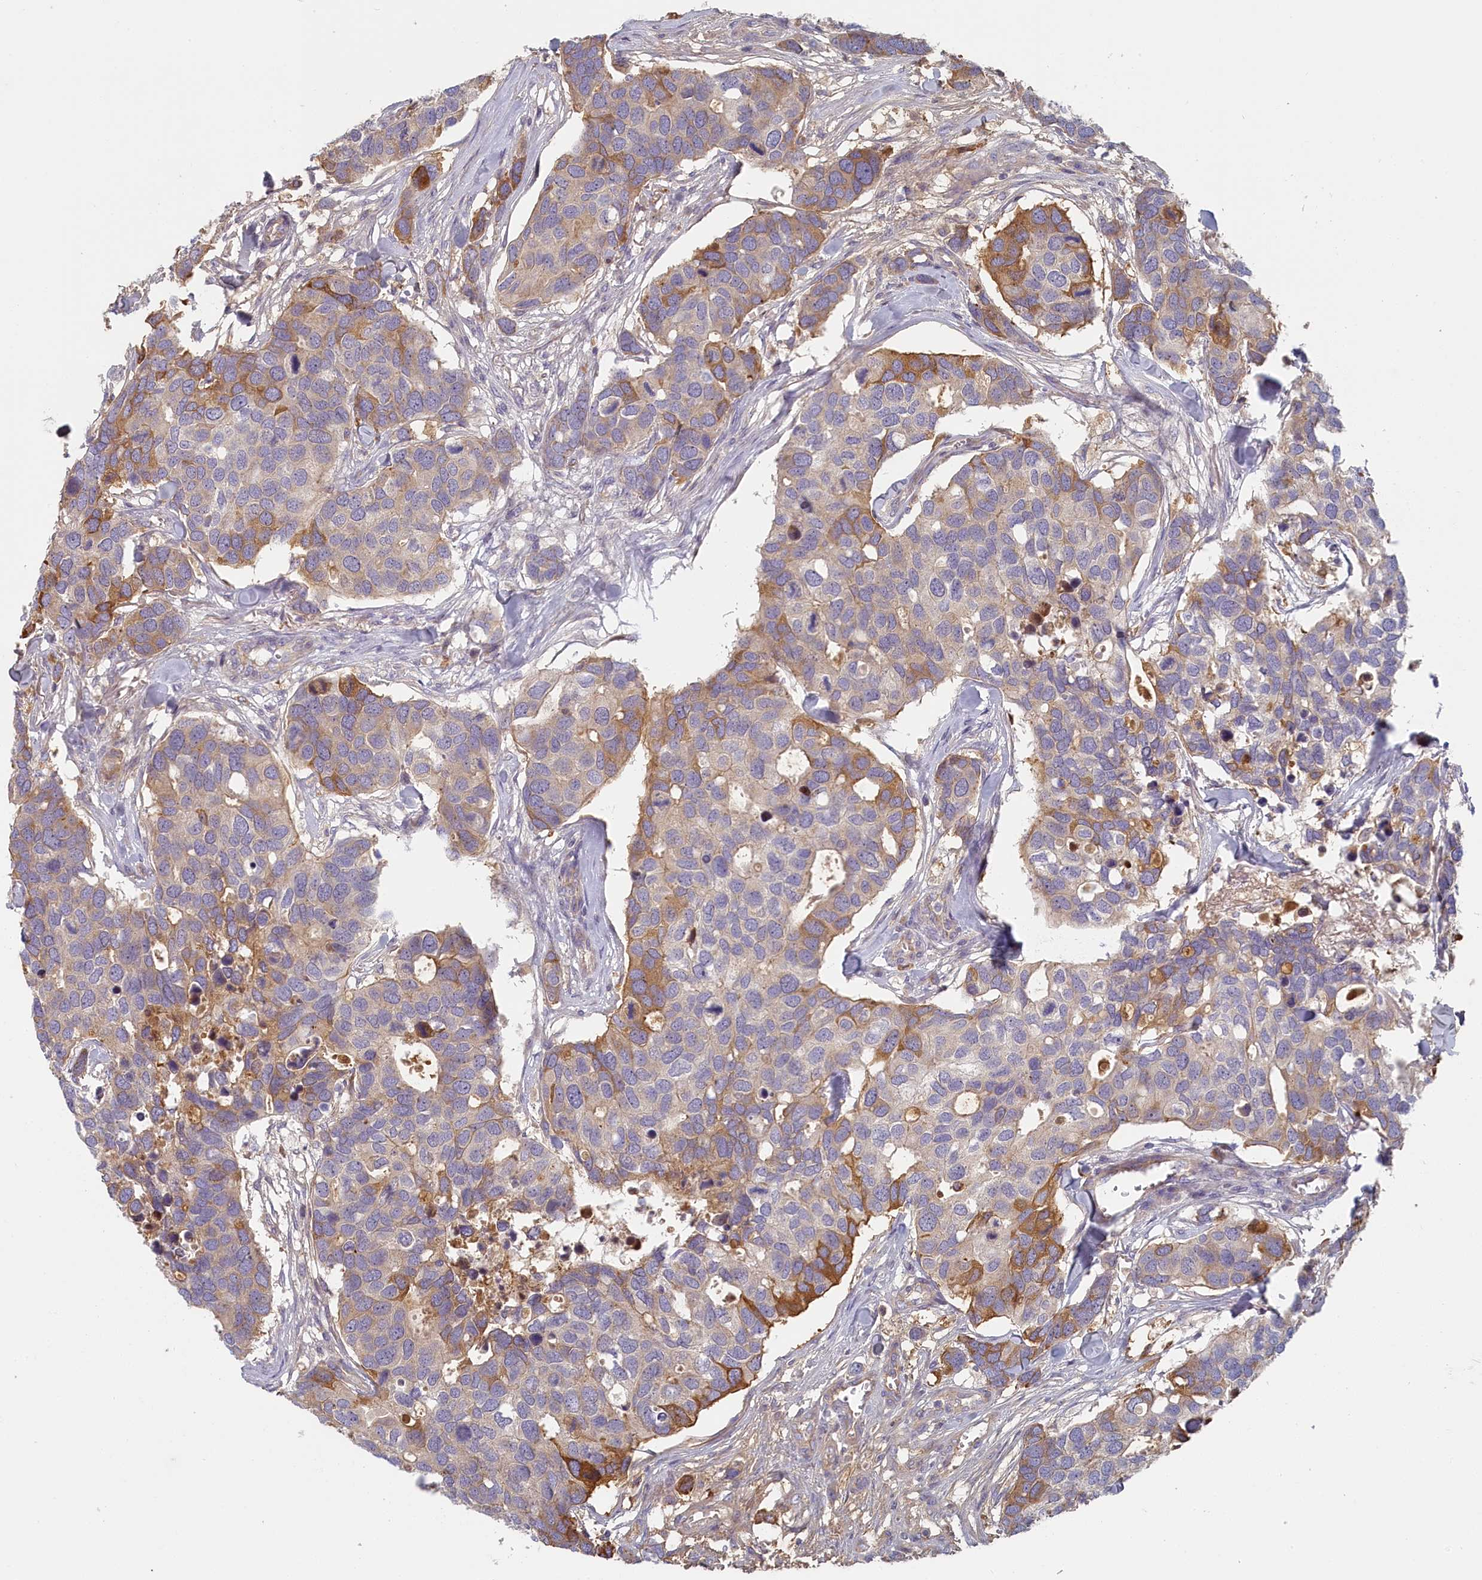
{"staining": {"intensity": "moderate", "quantity": "<25%", "location": "cytoplasmic/membranous"}, "tissue": "breast cancer", "cell_type": "Tumor cells", "image_type": "cancer", "snomed": [{"axis": "morphology", "description": "Duct carcinoma"}, {"axis": "topography", "description": "Breast"}], "caption": "Immunohistochemical staining of human breast intraductal carcinoma demonstrates low levels of moderate cytoplasmic/membranous protein expression in about <25% of tumor cells.", "gene": "STX16", "patient": {"sex": "female", "age": 83}}